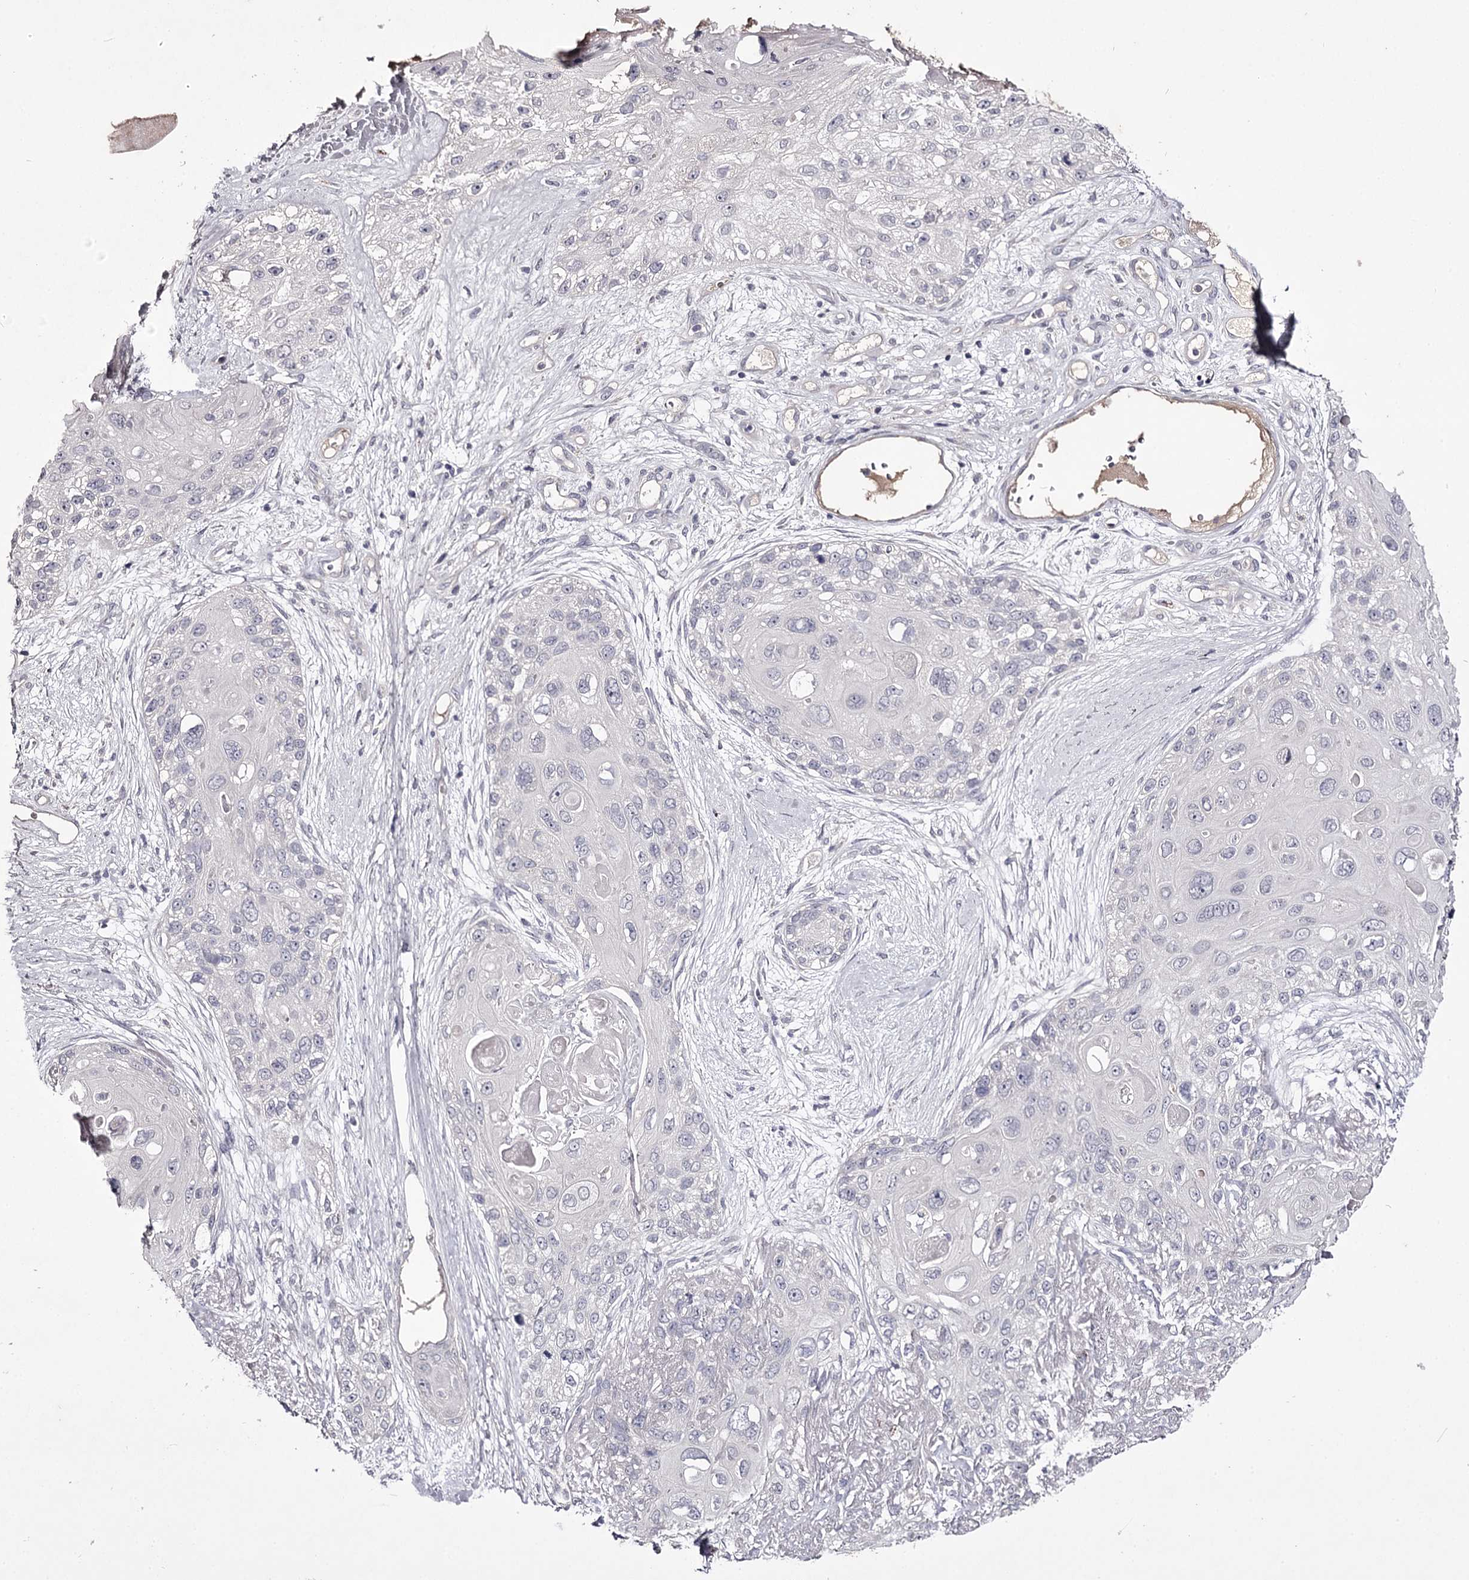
{"staining": {"intensity": "negative", "quantity": "none", "location": "none"}, "tissue": "skin cancer", "cell_type": "Tumor cells", "image_type": "cancer", "snomed": [{"axis": "morphology", "description": "Normal tissue, NOS"}, {"axis": "morphology", "description": "Squamous cell carcinoma, NOS"}, {"axis": "topography", "description": "Skin"}], "caption": "Immunohistochemistry (IHC) micrograph of squamous cell carcinoma (skin) stained for a protein (brown), which demonstrates no staining in tumor cells.", "gene": "PRM2", "patient": {"sex": "male", "age": 72}}